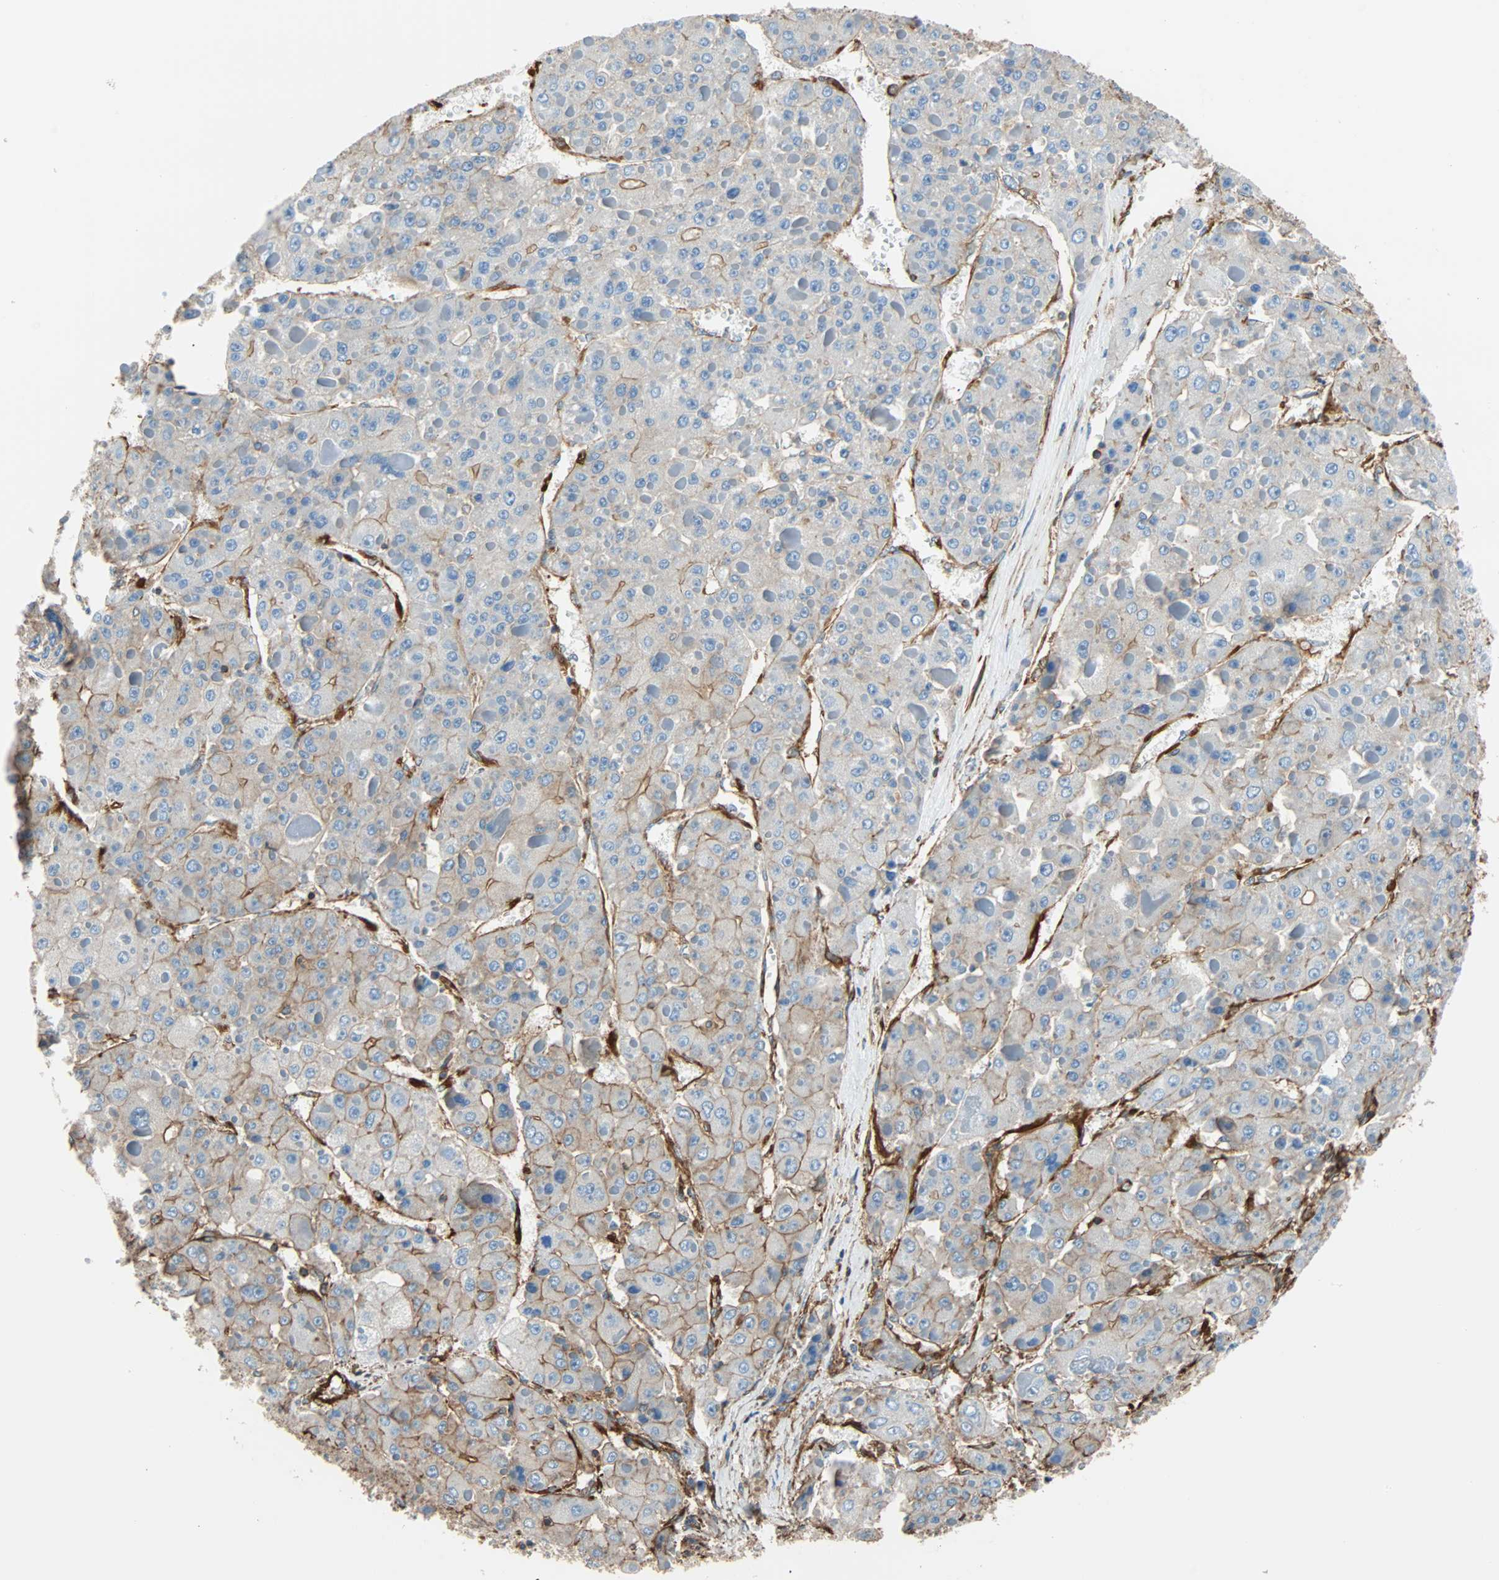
{"staining": {"intensity": "weak", "quantity": "<25%", "location": "cytoplasmic/membranous"}, "tissue": "liver cancer", "cell_type": "Tumor cells", "image_type": "cancer", "snomed": [{"axis": "morphology", "description": "Carcinoma, Hepatocellular, NOS"}, {"axis": "topography", "description": "Liver"}], "caption": "The histopathology image exhibits no significant staining in tumor cells of liver cancer (hepatocellular carcinoma).", "gene": "GALNT10", "patient": {"sex": "female", "age": 73}}